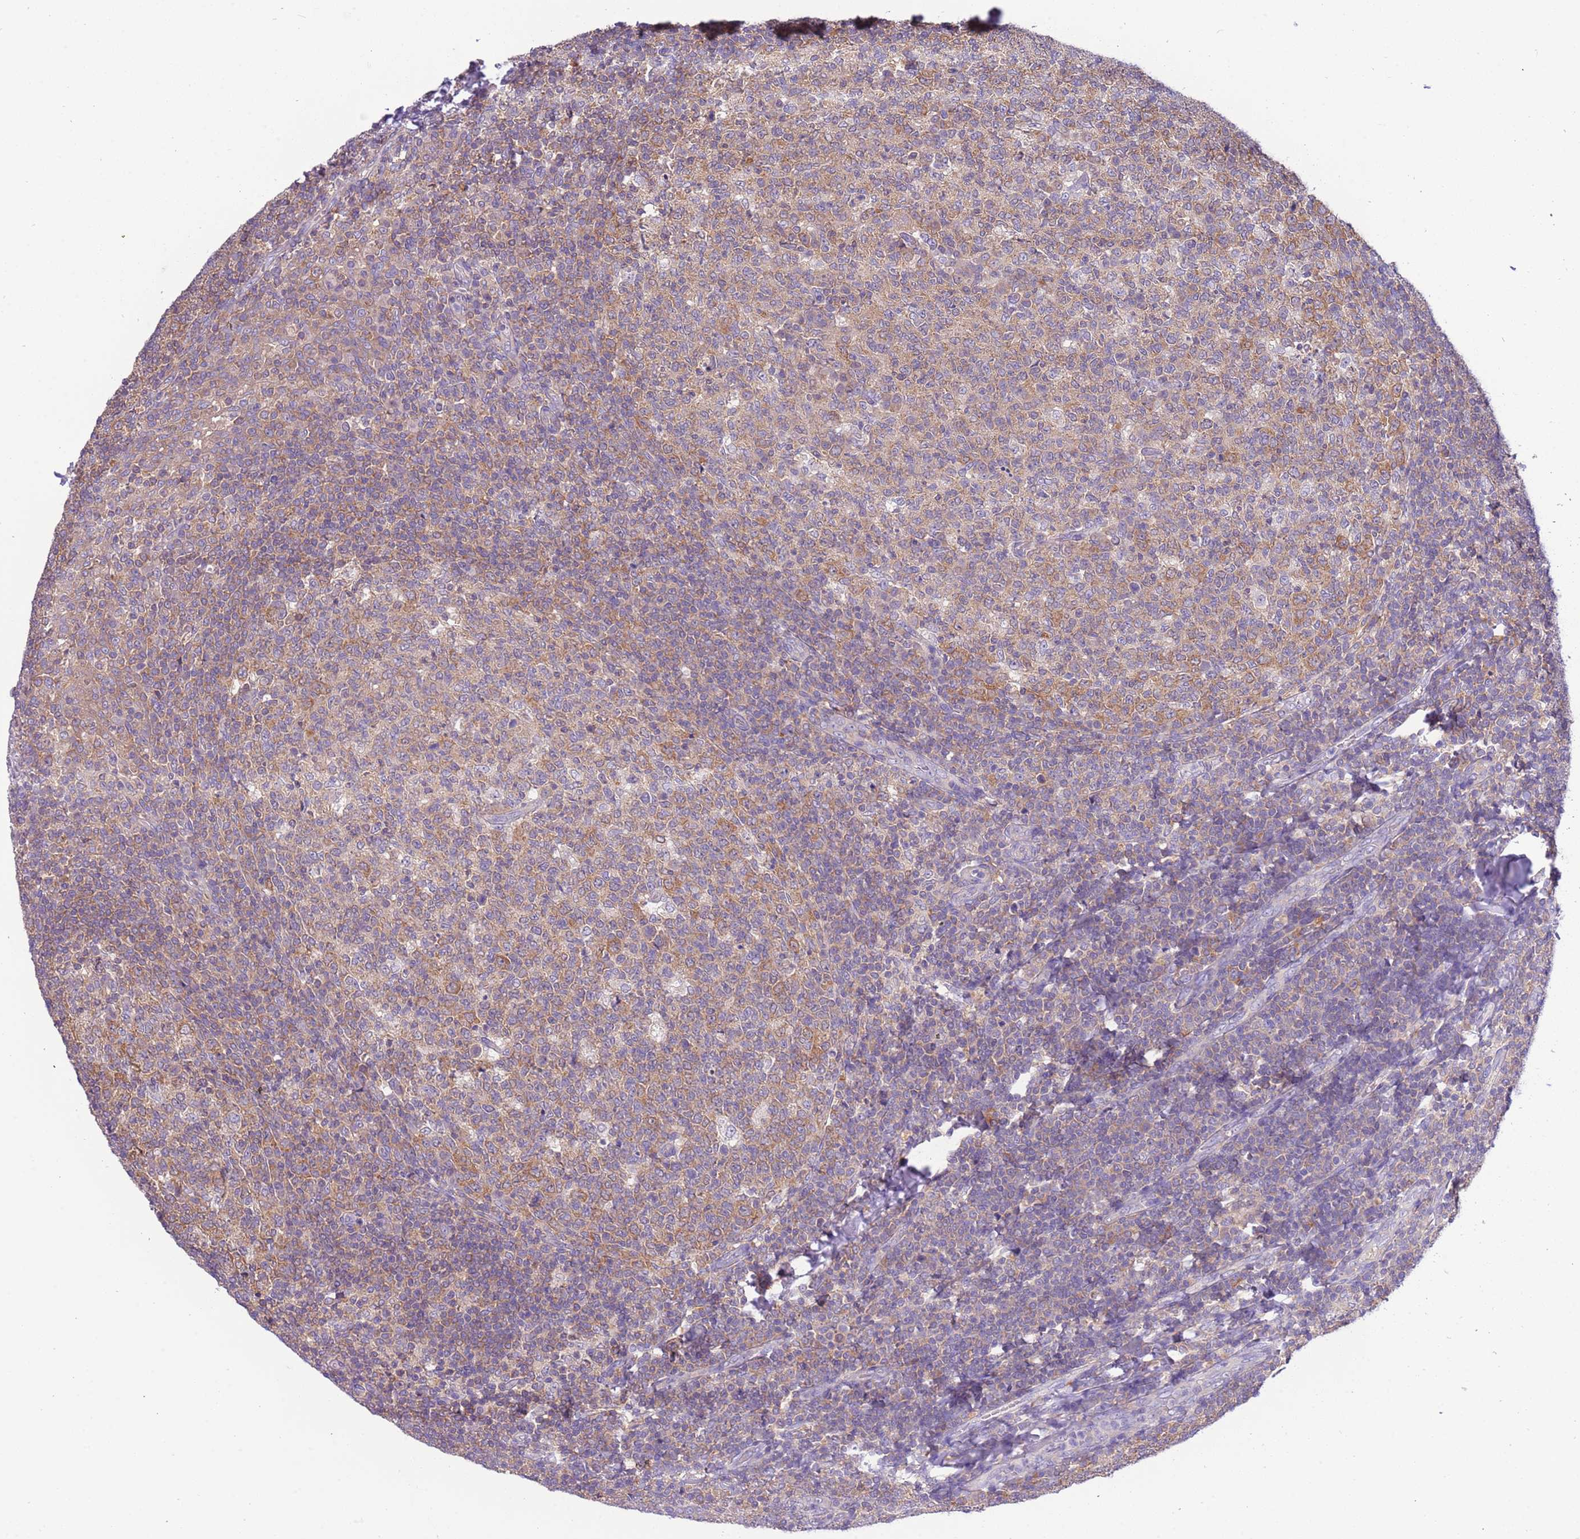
{"staining": {"intensity": "moderate", "quantity": "<25%", "location": "cytoplasmic/membranous"}, "tissue": "tonsil", "cell_type": "Germinal center cells", "image_type": "normal", "snomed": [{"axis": "morphology", "description": "Normal tissue, NOS"}, {"axis": "topography", "description": "Tonsil"}], "caption": "Protein expression analysis of unremarkable tonsil displays moderate cytoplasmic/membranous expression in about <25% of germinal center cells. The staining is performed using DAB brown chromogen to label protein expression. The nuclei are counter-stained blue using hematoxylin.", "gene": "STIP1", "patient": {"sex": "female", "age": 19}}